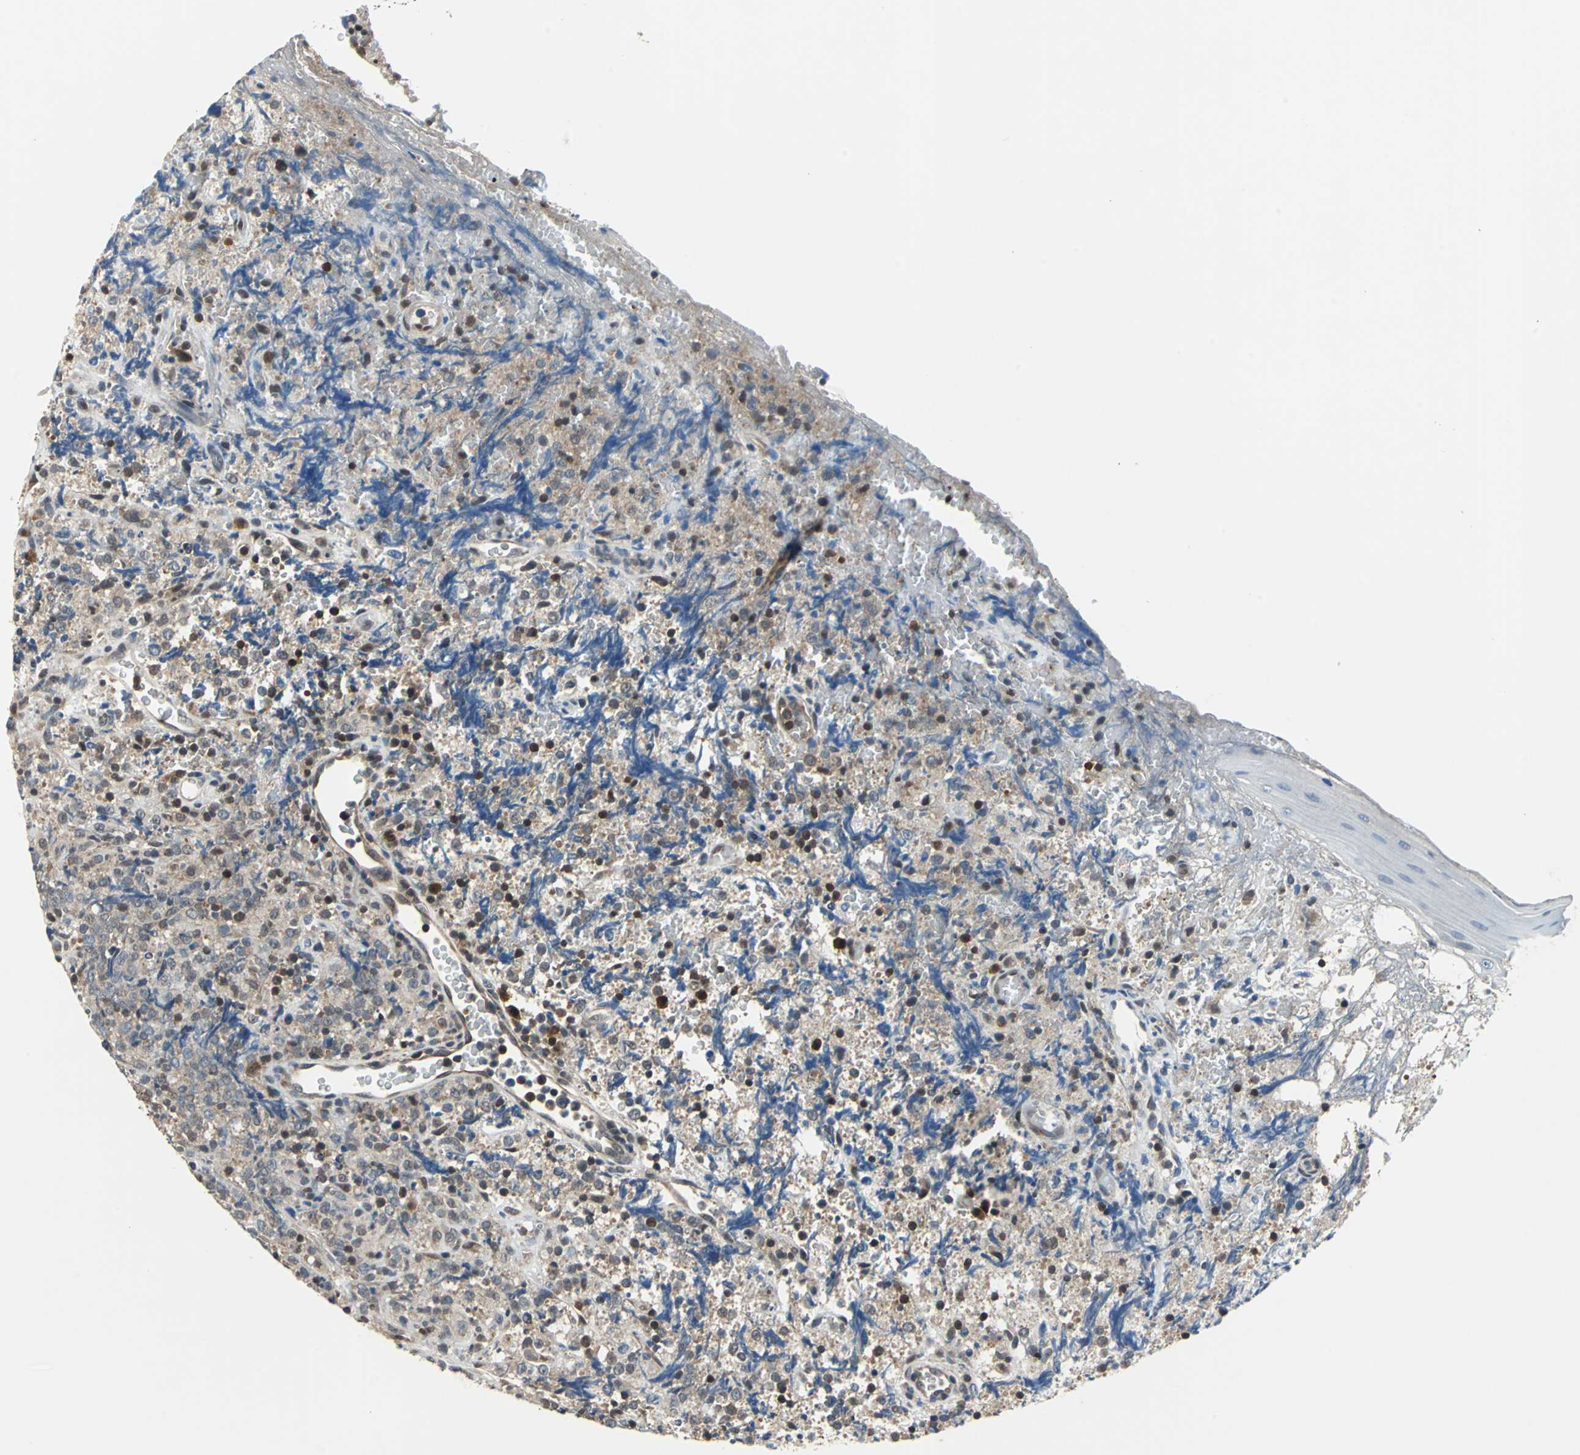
{"staining": {"intensity": "moderate", "quantity": ">75%", "location": "cytoplasmic/membranous,nuclear"}, "tissue": "lymphoma", "cell_type": "Tumor cells", "image_type": "cancer", "snomed": [{"axis": "morphology", "description": "Malignant lymphoma, non-Hodgkin's type, High grade"}, {"axis": "topography", "description": "Tonsil"}], "caption": "A medium amount of moderate cytoplasmic/membranous and nuclear expression is appreciated in about >75% of tumor cells in malignant lymphoma, non-Hodgkin's type (high-grade) tissue. (DAB = brown stain, brightfield microscopy at high magnification).", "gene": "PSME1", "patient": {"sex": "female", "age": 36}}